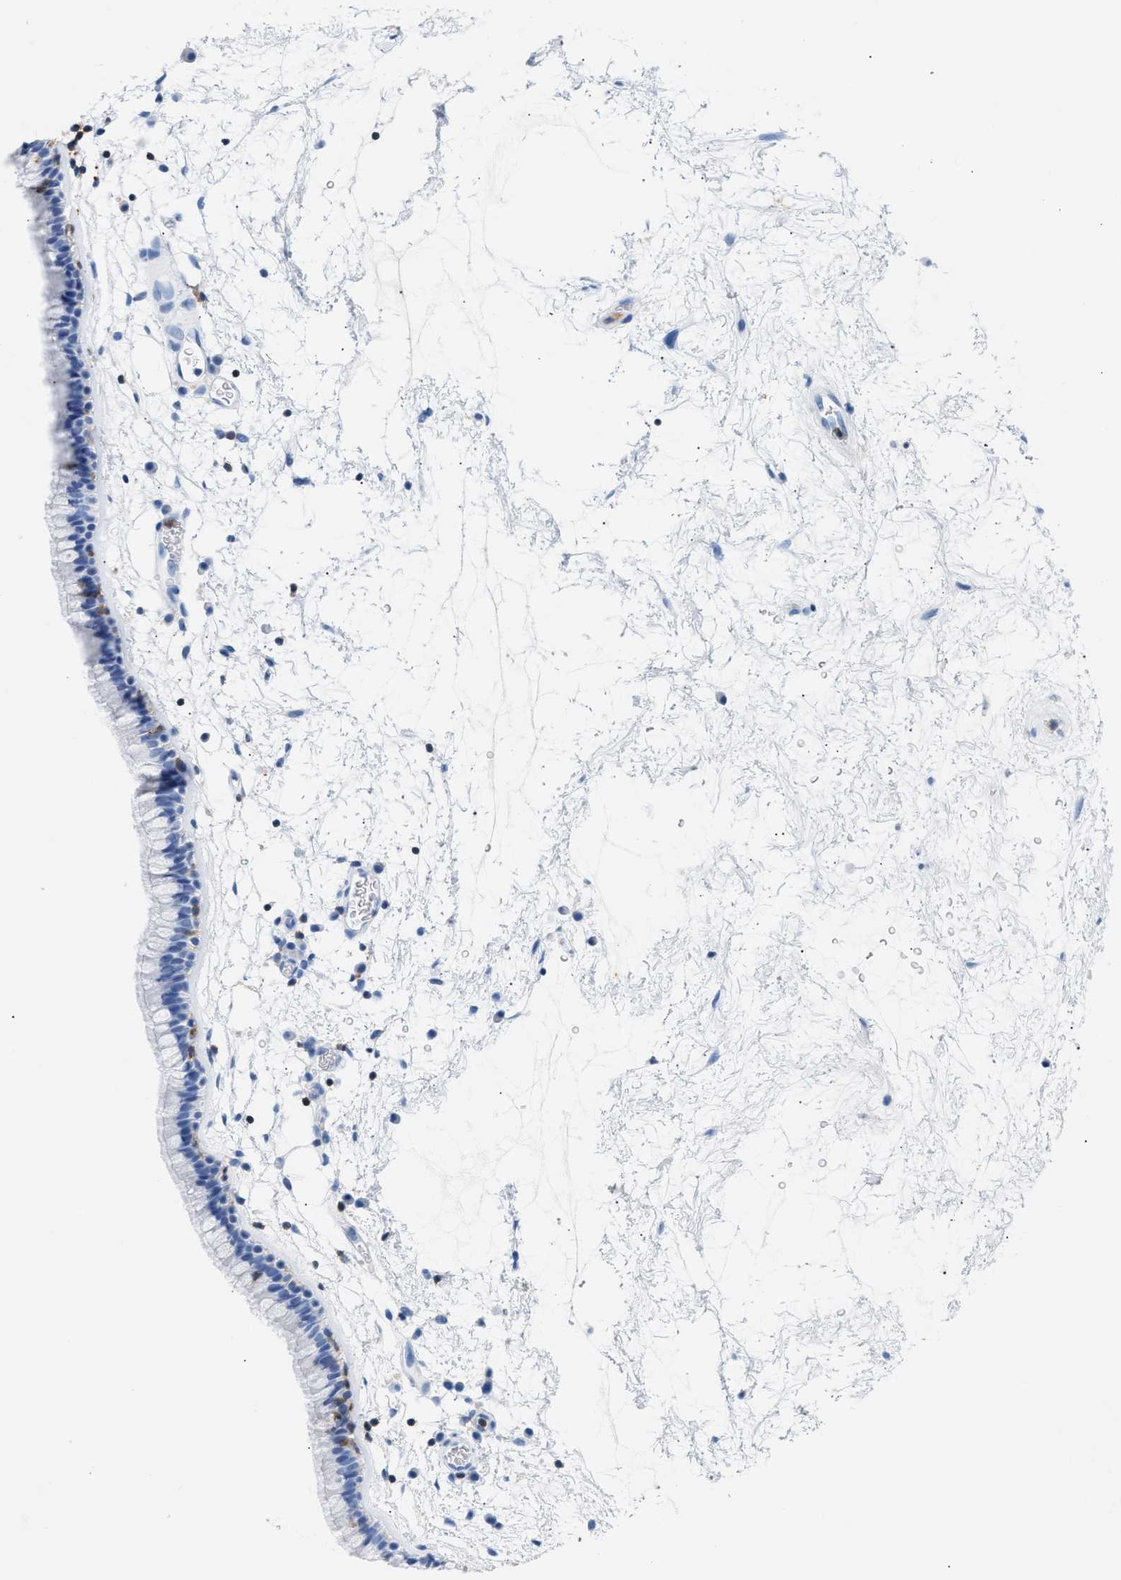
{"staining": {"intensity": "negative", "quantity": "none", "location": "none"}, "tissue": "nasopharynx", "cell_type": "Respiratory epithelial cells", "image_type": "normal", "snomed": [{"axis": "morphology", "description": "Normal tissue, NOS"}, {"axis": "morphology", "description": "Inflammation, NOS"}, {"axis": "topography", "description": "Nasopharynx"}], "caption": "Nasopharynx was stained to show a protein in brown. There is no significant staining in respiratory epithelial cells.", "gene": "LCP1", "patient": {"sex": "male", "age": 48}}